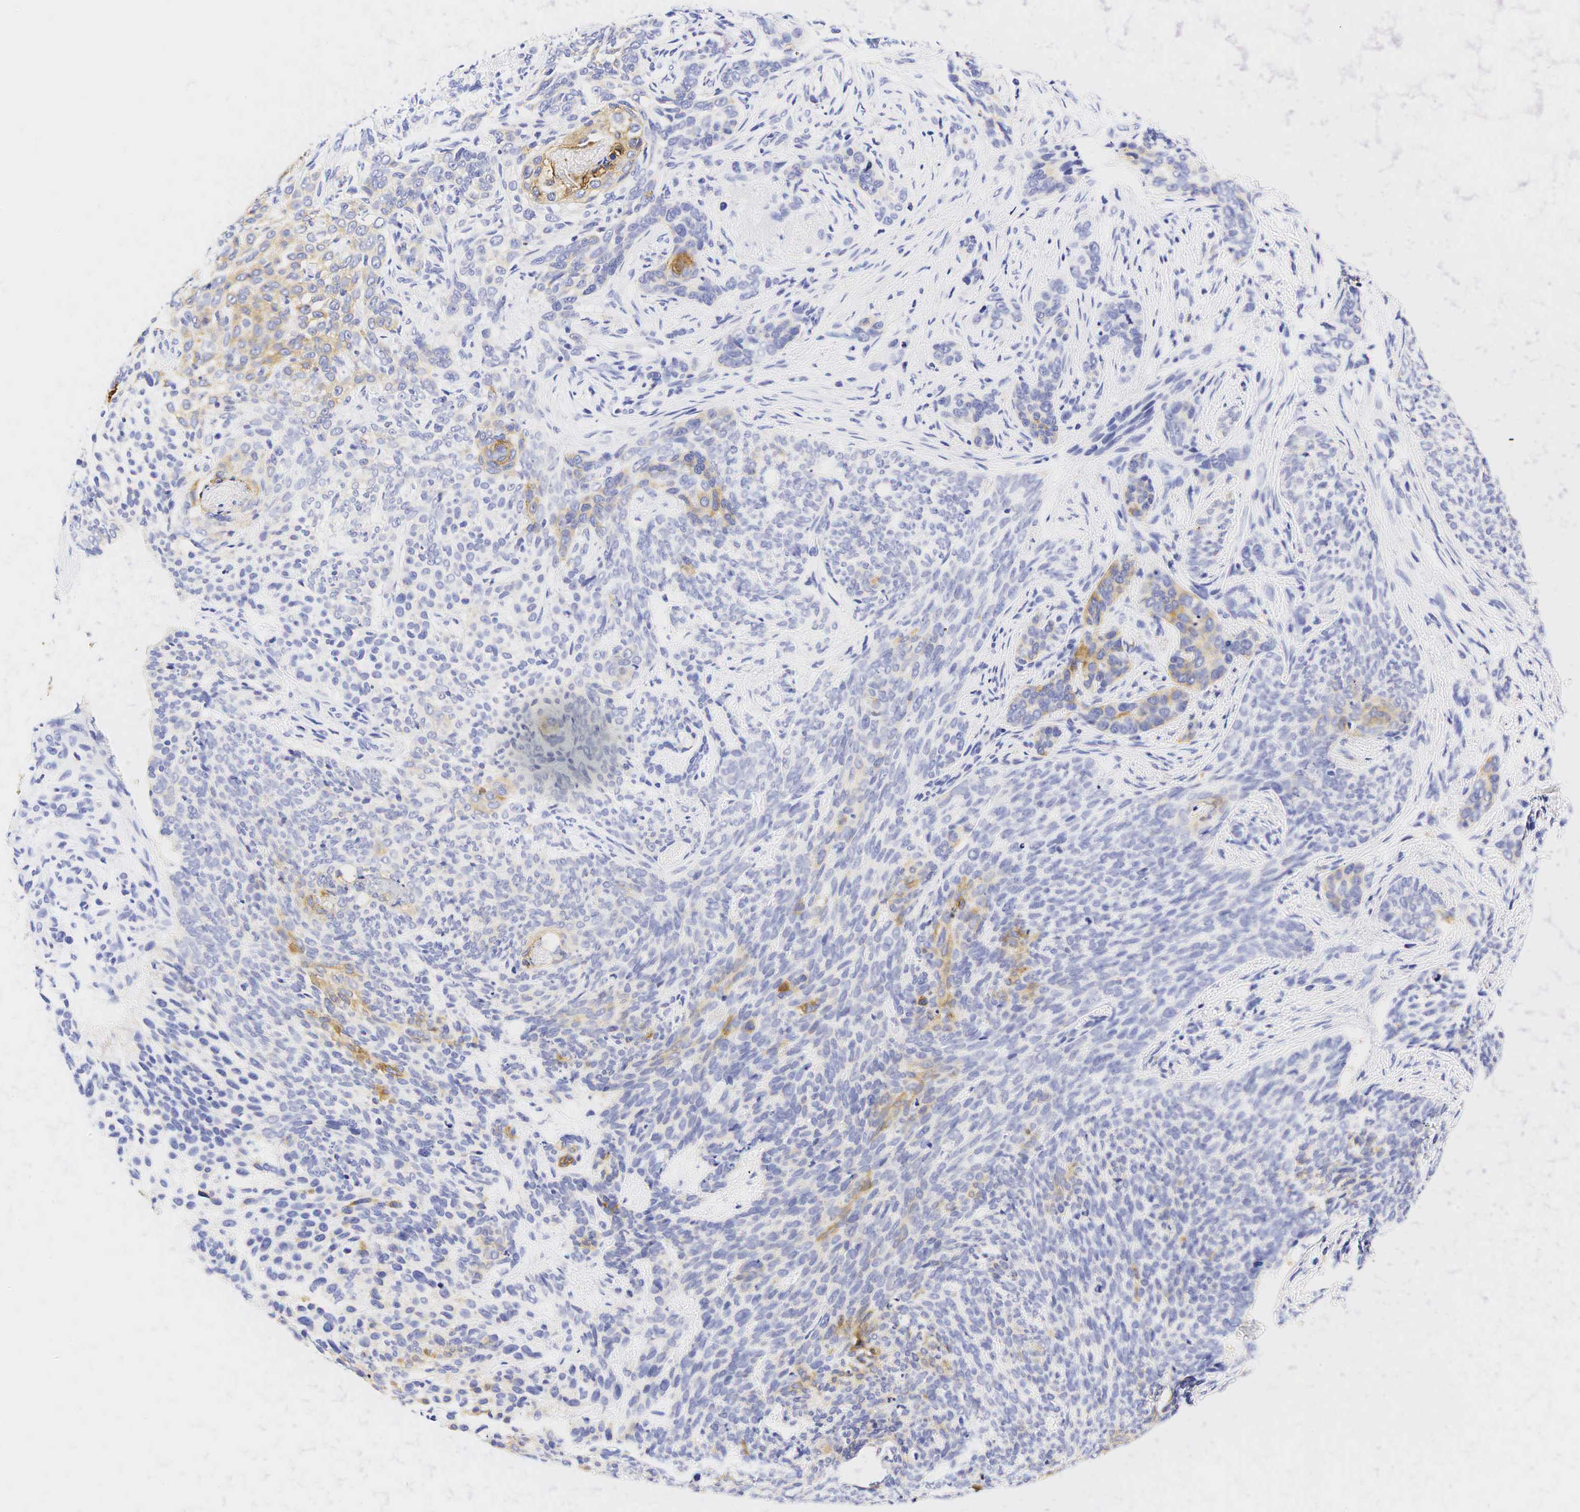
{"staining": {"intensity": "weak", "quantity": "<25%", "location": "cytoplasmic/membranous"}, "tissue": "skin cancer", "cell_type": "Tumor cells", "image_type": "cancer", "snomed": [{"axis": "morphology", "description": "Basal cell carcinoma"}, {"axis": "topography", "description": "Skin"}], "caption": "Immunohistochemistry histopathology image of basal cell carcinoma (skin) stained for a protein (brown), which shows no expression in tumor cells. Brightfield microscopy of IHC stained with DAB (3,3'-diaminobenzidine) (brown) and hematoxylin (blue), captured at high magnification.", "gene": "TNFRSF8", "patient": {"sex": "male", "age": 89}}